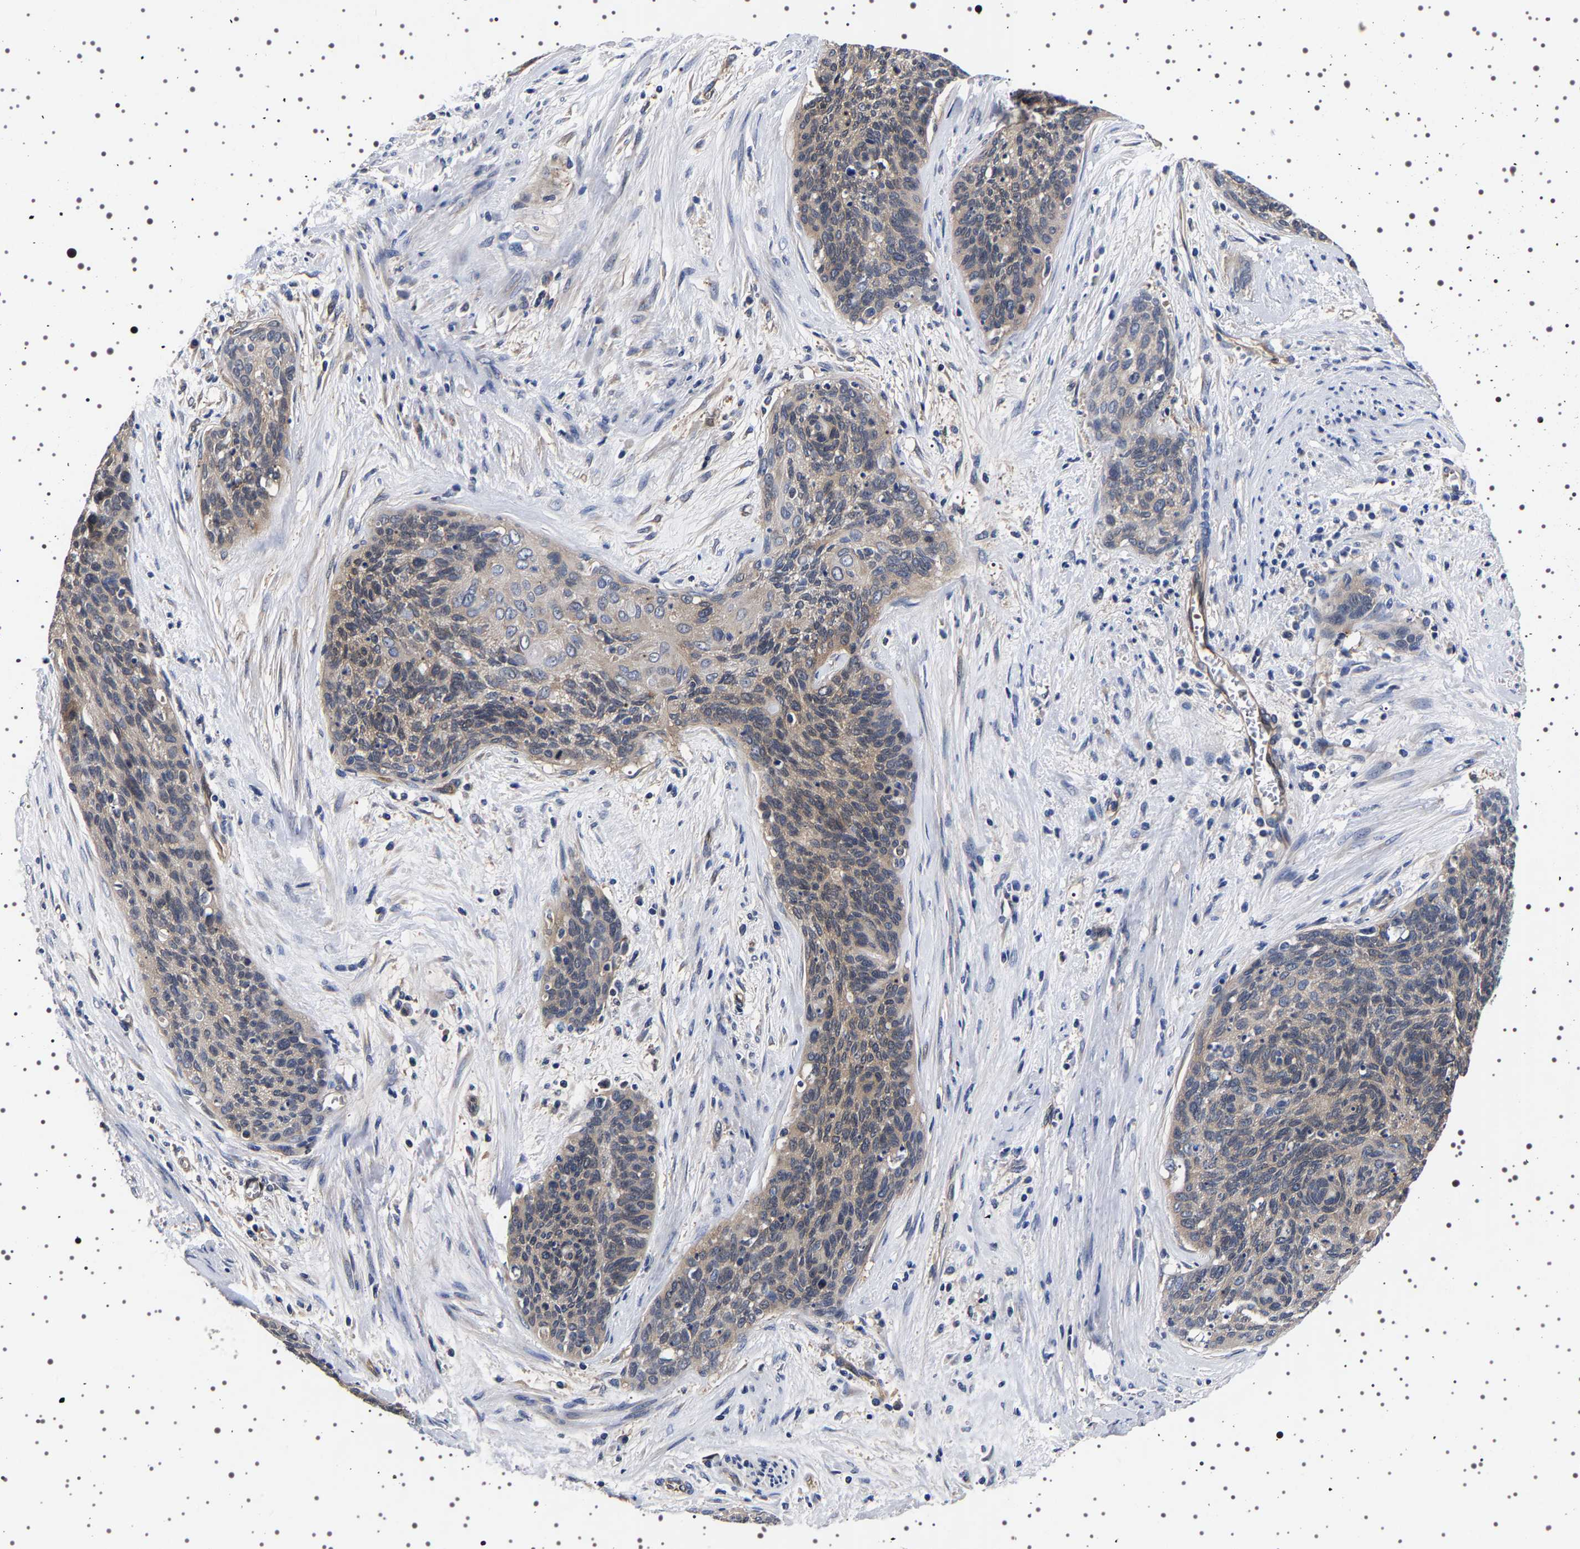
{"staining": {"intensity": "weak", "quantity": "<25%", "location": "cytoplasmic/membranous"}, "tissue": "cervical cancer", "cell_type": "Tumor cells", "image_type": "cancer", "snomed": [{"axis": "morphology", "description": "Squamous cell carcinoma, NOS"}, {"axis": "topography", "description": "Cervix"}], "caption": "Tumor cells are negative for brown protein staining in cervical squamous cell carcinoma.", "gene": "DARS1", "patient": {"sex": "female", "age": 55}}